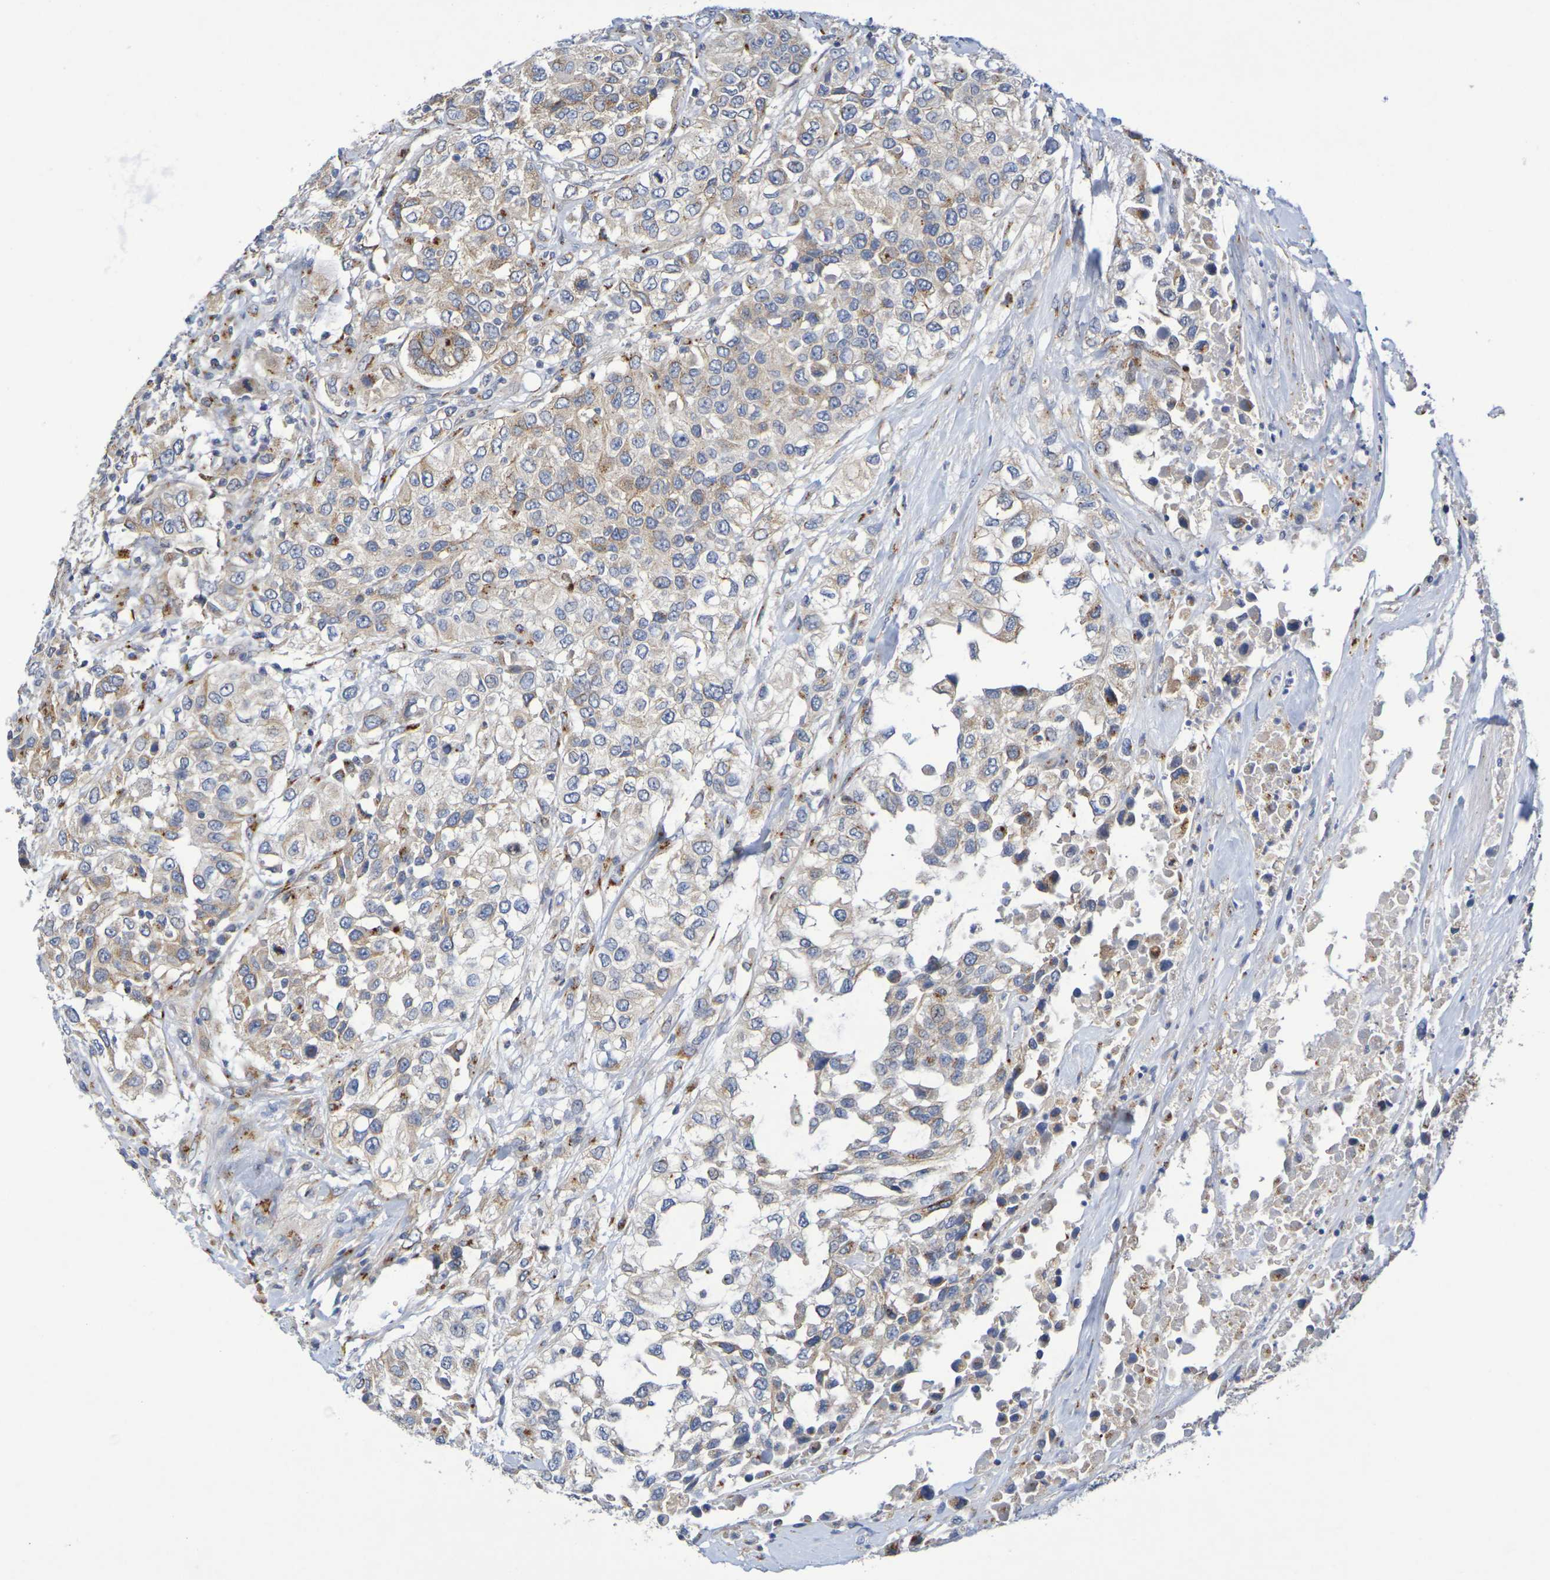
{"staining": {"intensity": "weak", "quantity": "25%-75%", "location": "cytoplasmic/membranous"}, "tissue": "urothelial cancer", "cell_type": "Tumor cells", "image_type": "cancer", "snomed": [{"axis": "morphology", "description": "Urothelial carcinoma, High grade"}, {"axis": "topography", "description": "Urinary bladder"}], "caption": "Urothelial cancer stained with a protein marker shows weak staining in tumor cells.", "gene": "DCP2", "patient": {"sex": "female", "age": 80}}